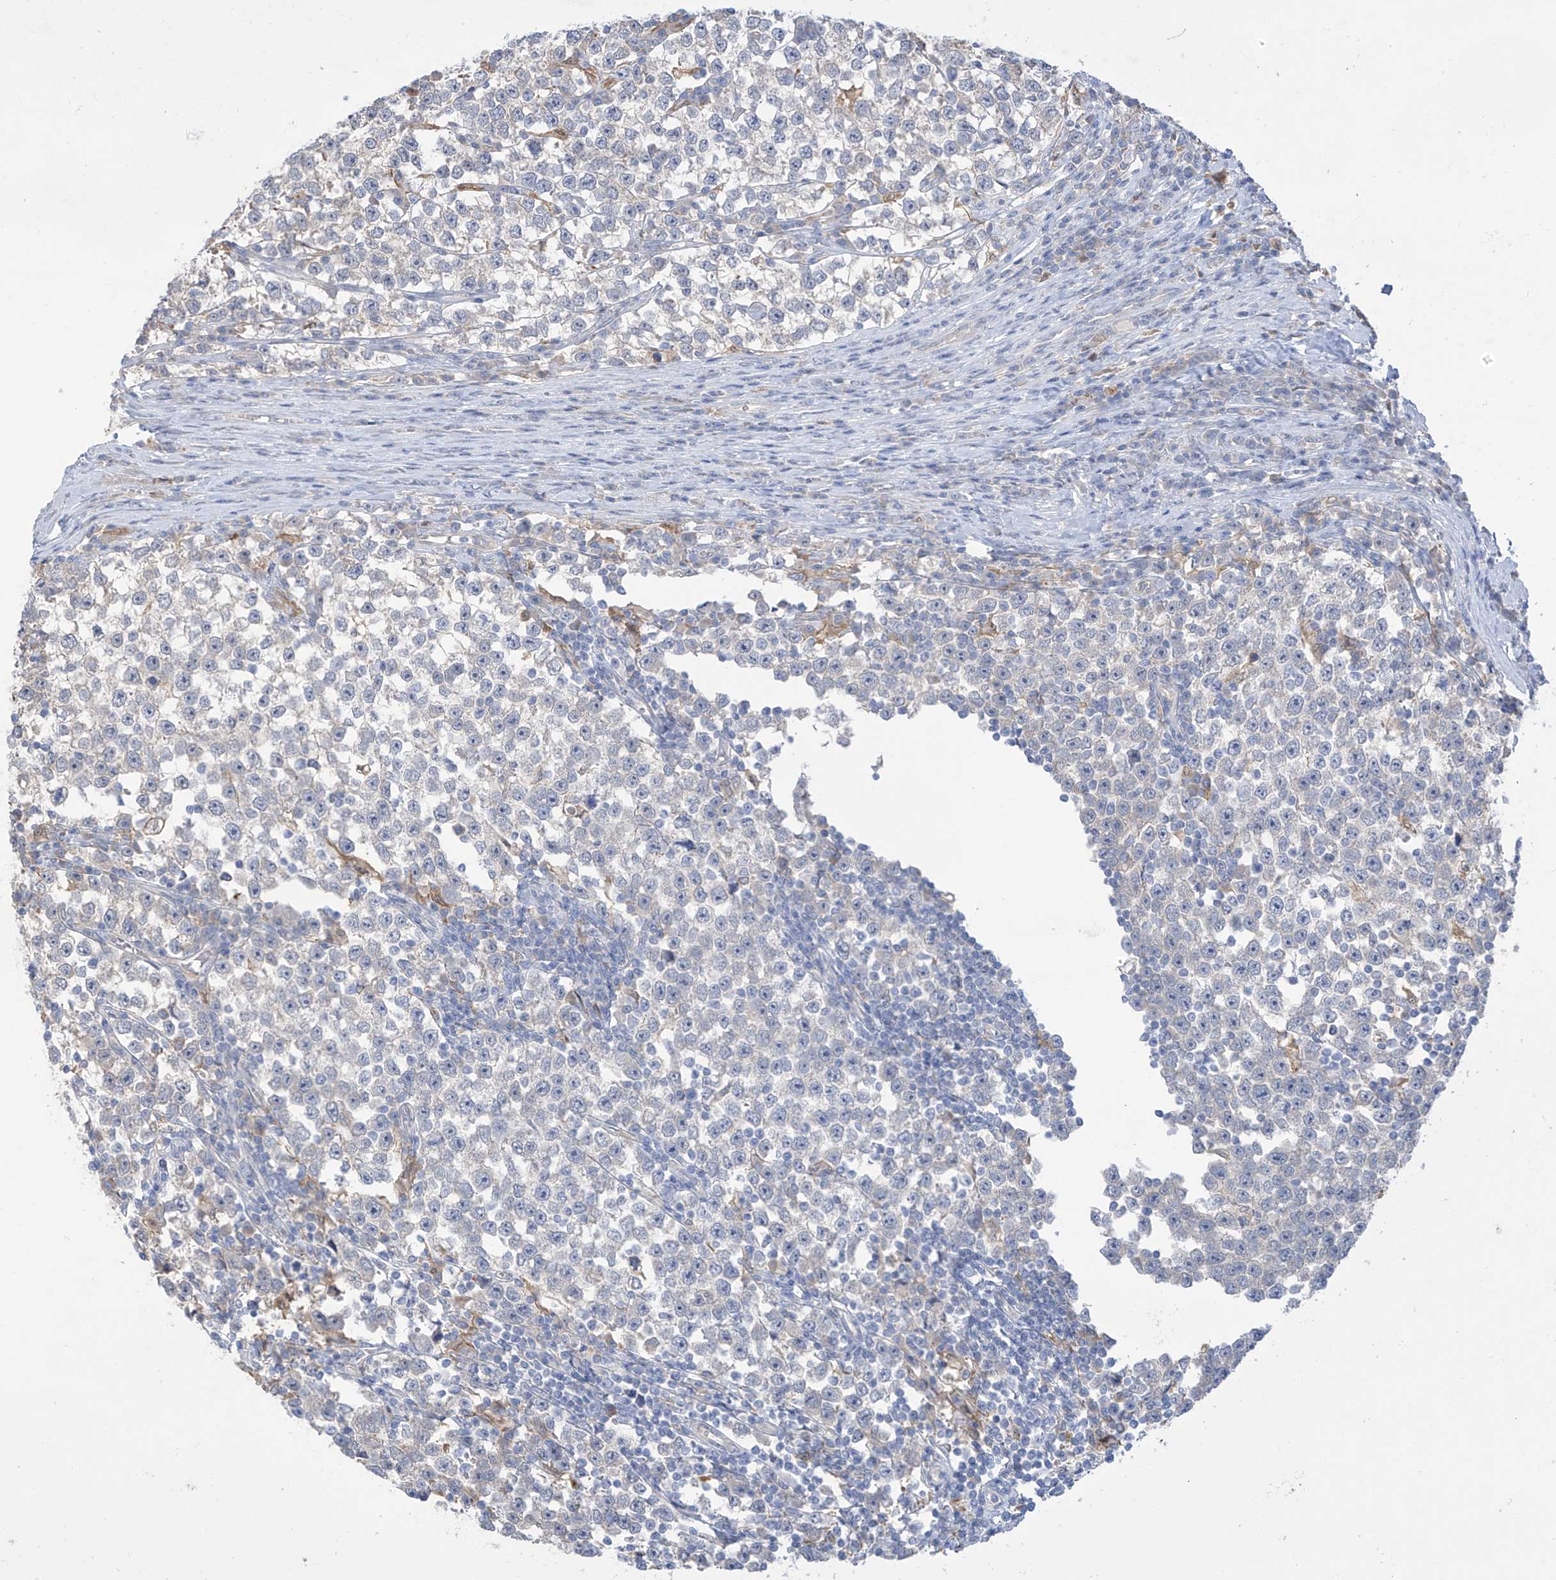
{"staining": {"intensity": "negative", "quantity": "none", "location": "none"}, "tissue": "testis cancer", "cell_type": "Tumor cells", "image_type": "cancer", "snomed": [{"axis": "morphology", "description": "Normal tissue, NOS"}, {"axis": "morphology", "description": "Seminoma, NOS"}, {"axis": "topography", "description": "Testis"}], "caption": "A high-resolution histopathology image shows IHC staining of seminoma (testis), which exhibits no significant expression in tumor cells. Nuclei are stained in blue.", "gene": "IDH1", "patient": {"sex": "male", "age": 43}}